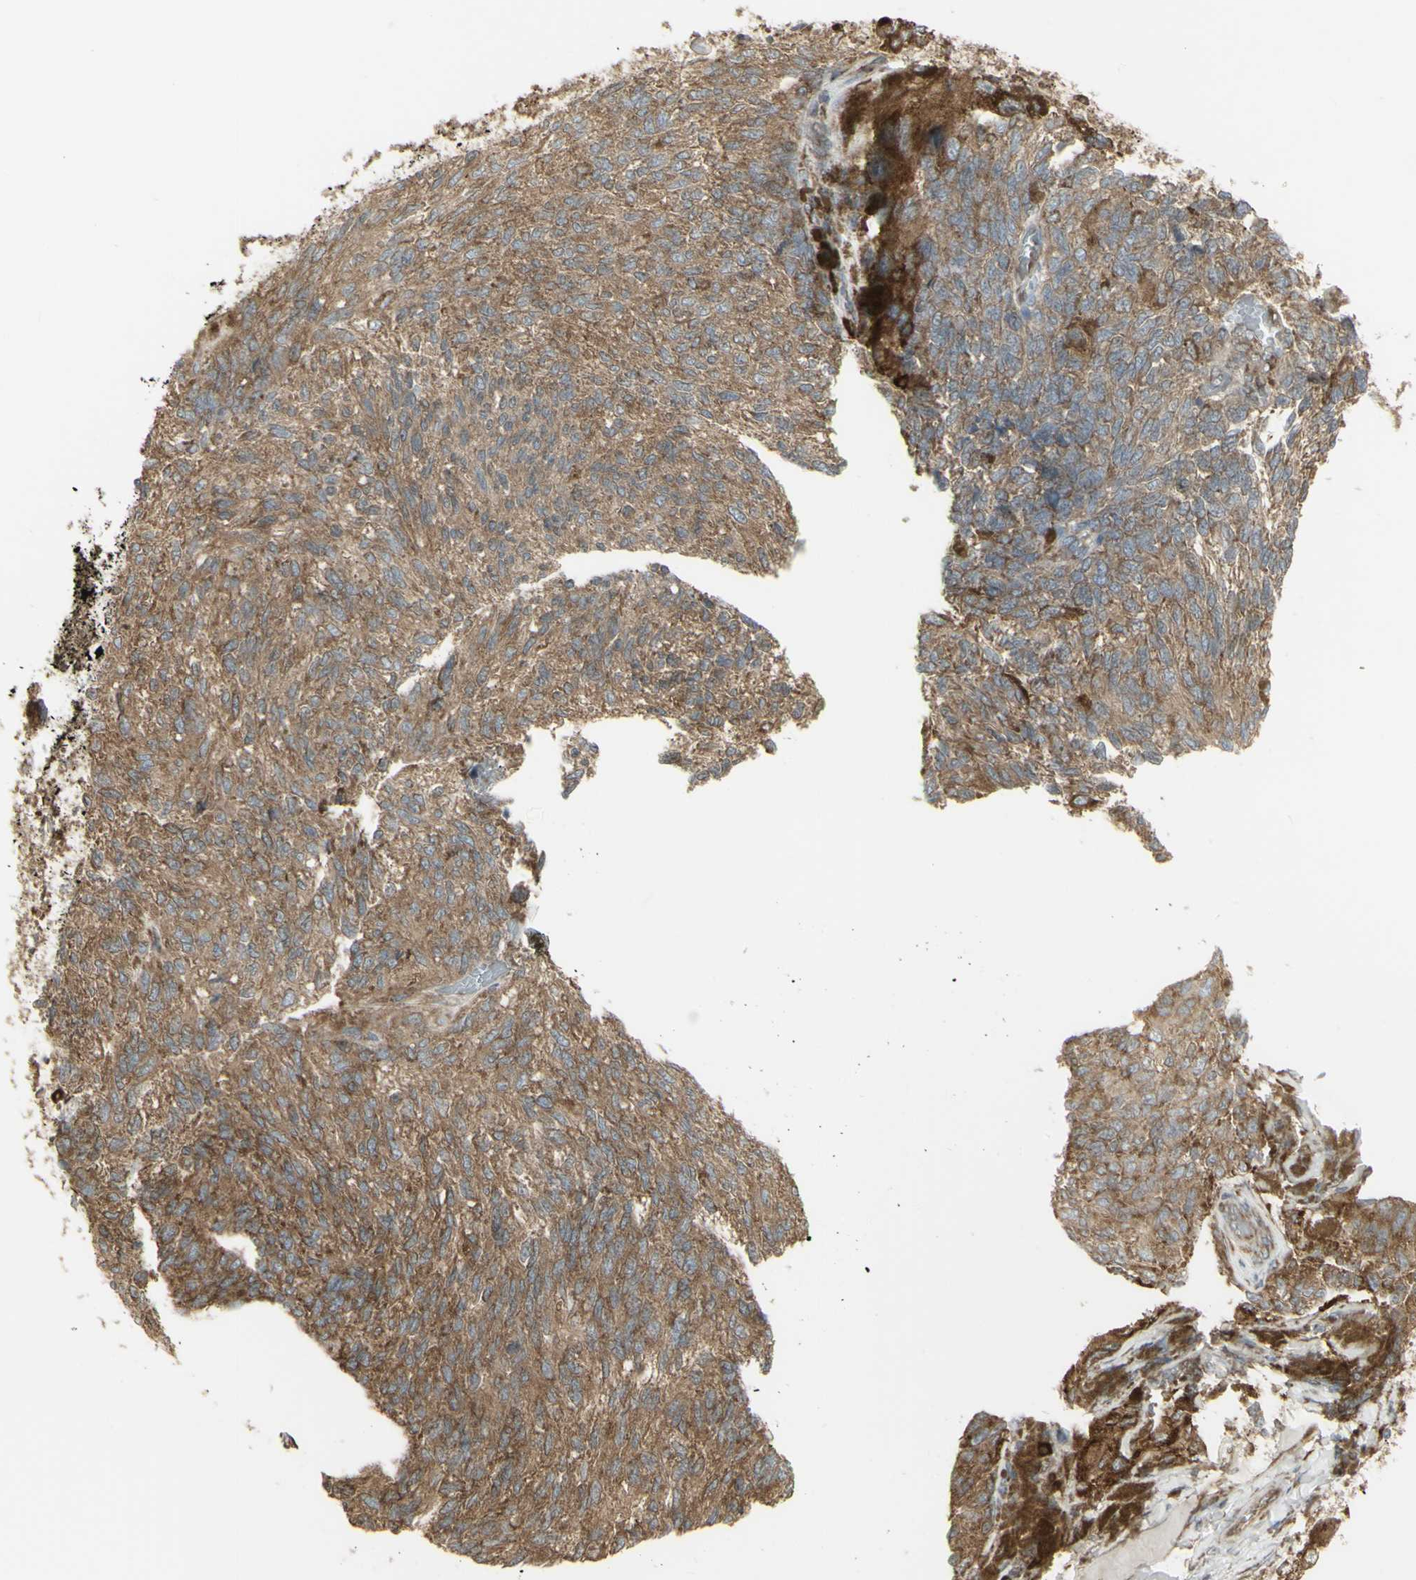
{"staining": {"intensity": "moderate", "quantity": ">75%", "location": "cytoplasmic/membranous"}, "tissue": "melanoma", "cell_type": "Tumor cells", "image_type": "cancer", "snomed": [{"axis": "morphology", "description": "Malignant melanoma, NOS"}, {"axis": "topography", "description": "Skin"}], "caption": "The immunohistochemical stain highlights moderate cytoplasmic/membranous expression in tumor cells of malignant melanoma tissue.", "gene": "FKBP3", "patient": {"sex": "female", "age": 73}}